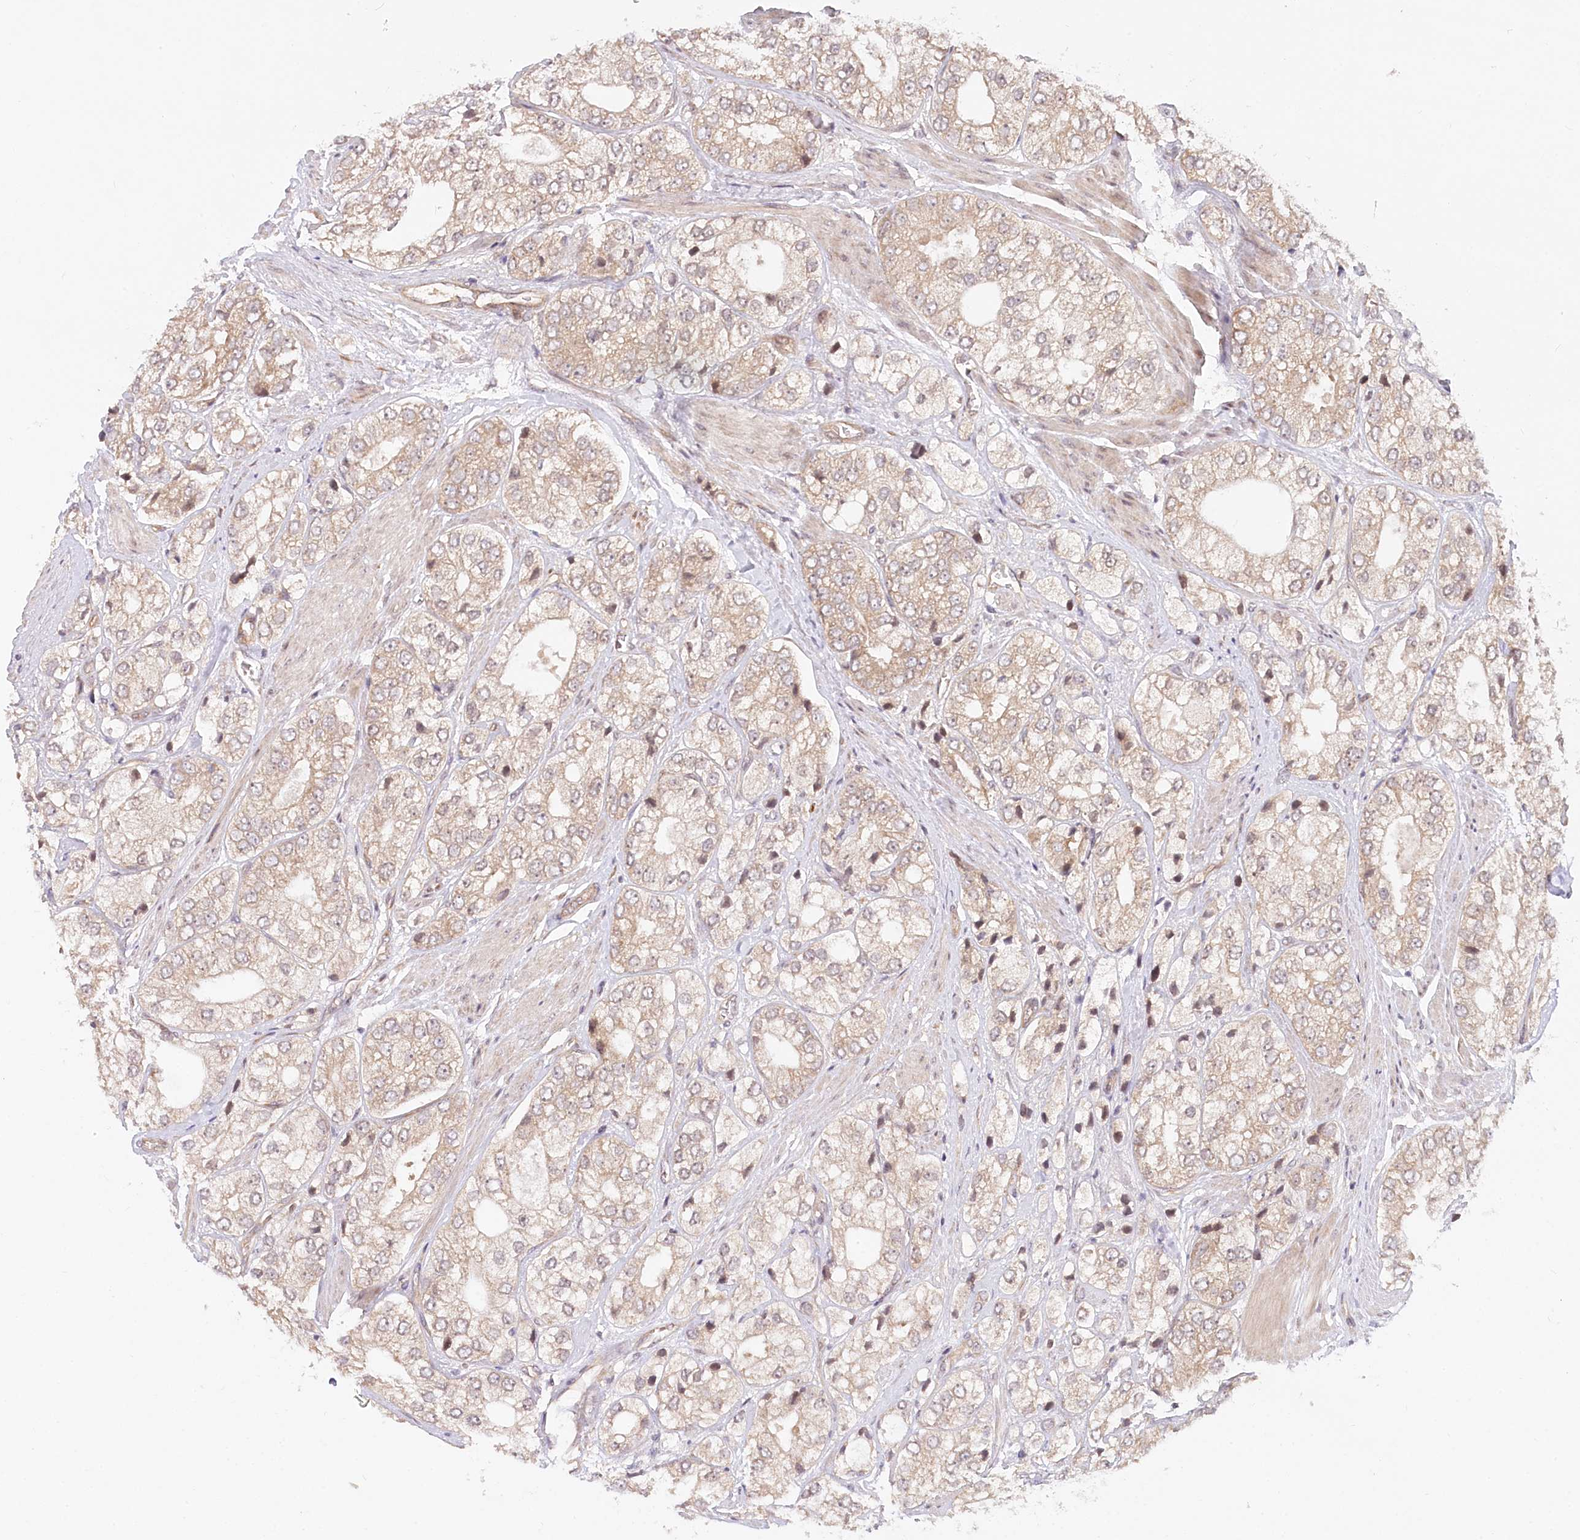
{"staining": {"intensity": "weak", "quantity": "<25%", "location": "cytoplasmic/membranous"}, "tissue": "prostate cancer", "cell_type": "Tumor cells", "image_type": "cancer", "snomed": [{"axis": "morphology", "description": "Adenocarcinoma, High grade"}, {"axis": "topography", "description": "Prostate"}], "caption": "DAB immunohistochemical staining of prostate cancer (adenocarcinoma (high-grade)) reveals no significant expression in tumor cells.", "gene": "CEP70", "patient": {"sex": "male", "age": 50}}